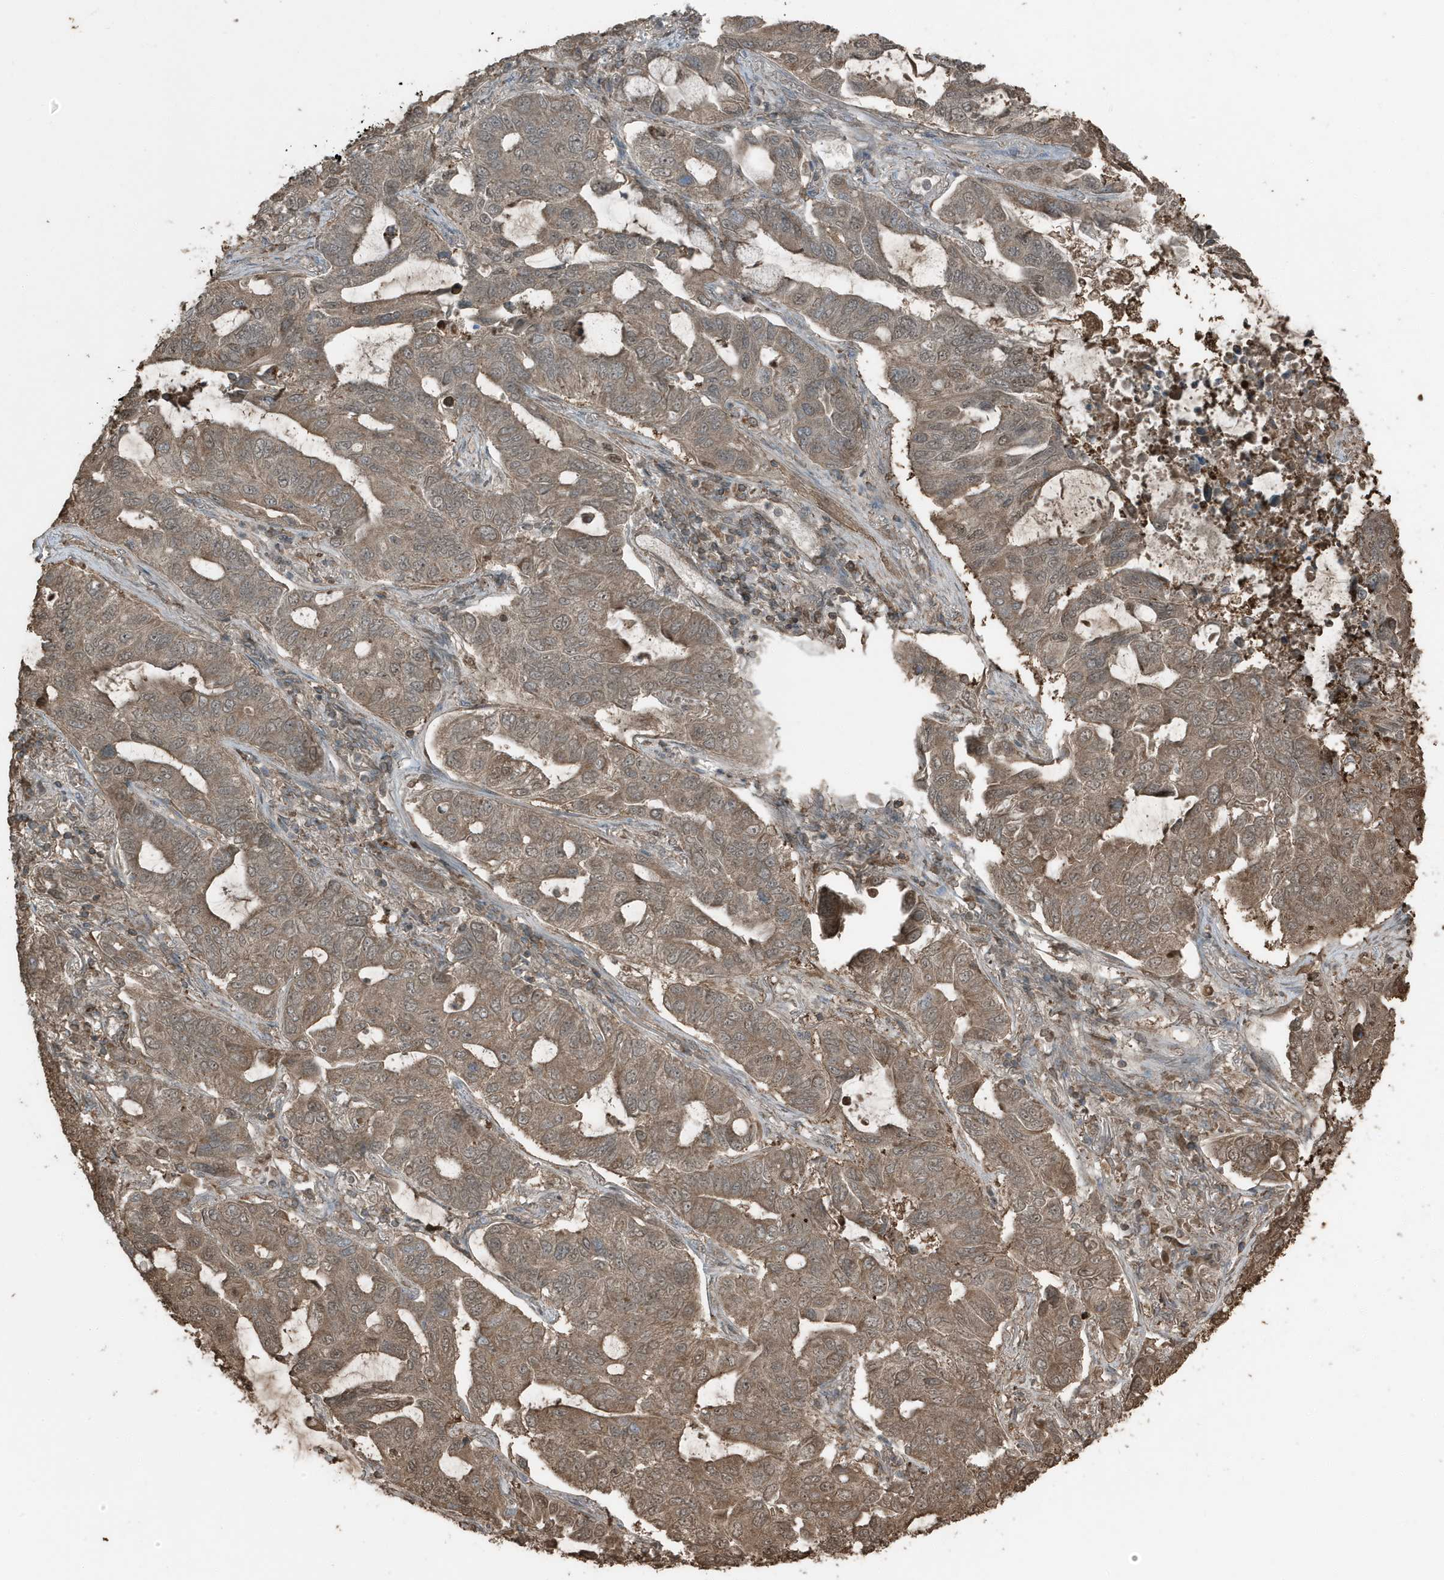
{"staining": {"intensity": "moderate", "quantity": ">75%", "location": "cytoplasmic/membranous"}, "tissue": "lung cancer", "cell_type": "Tumor cells", "image_type": "cancer", "snomed": [{"axis": "morphology", "description": "Adenocarcinoma, NOS"}, {"axis": "topography", "description": "Lung"}], "caption": "Tumor cells display medium levels of moderate cytoplasmic/membranous staining in approximately >75% of cells in lung cancer (adenocarcinoma). The staining is performed using DAB (3,3'-diaminobenzidine) brown chromogen to label protein expression. The nuclei are counter-stained blue using hematoxylin.", "gene": "AZI2", "patient": {"sex": "male", "age": 64}}